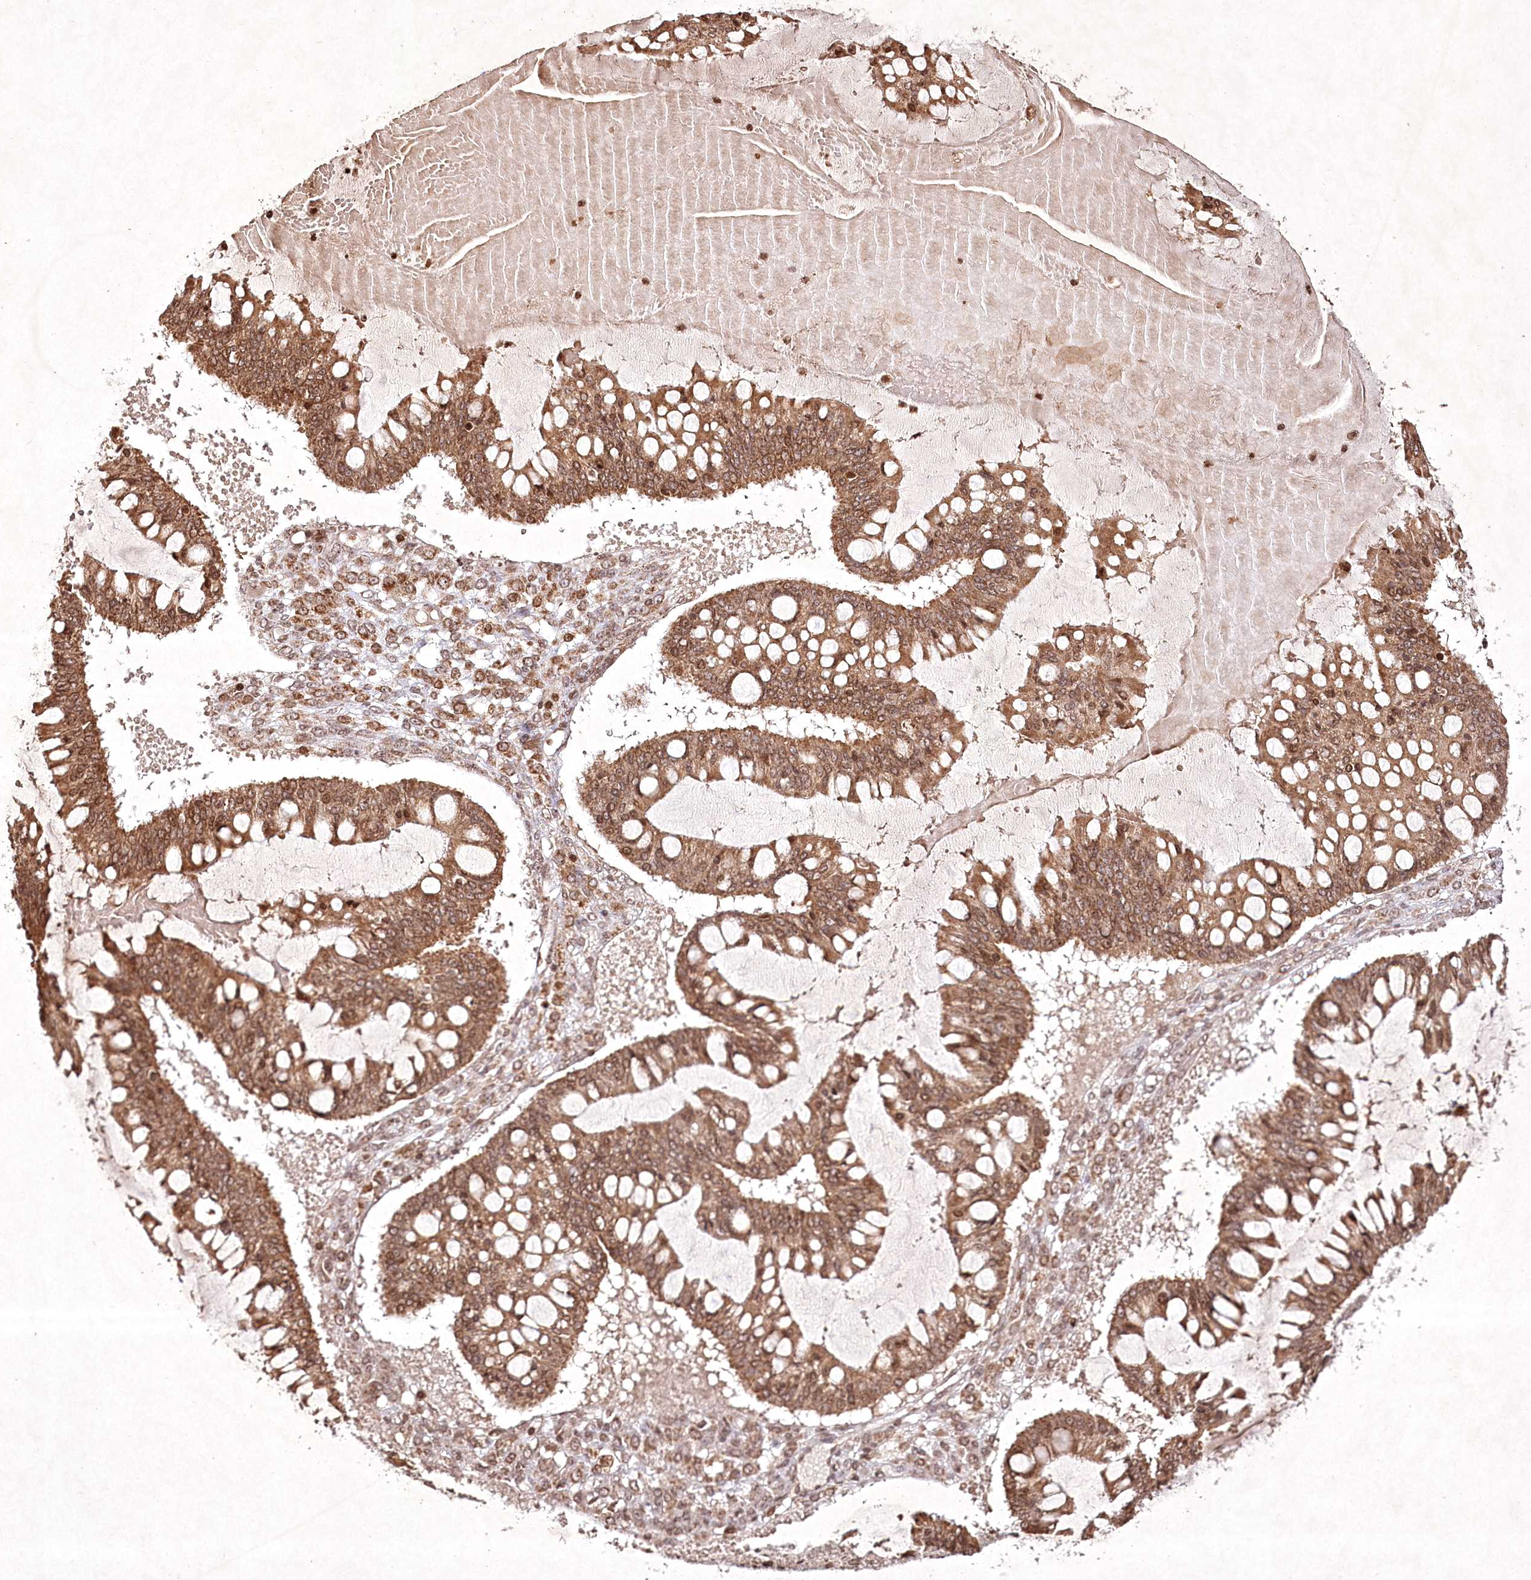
{"staining": {"intensity": "moderate", "quantity": ">75%", "location": "cytoplasmic/membranous,nuclear"}, "tissue": "ovarian cancer", "cell_type": "Tumor cells", "image_type": "cancer", "snomed": [{"axis": "morphology", "description": "Cystadenocarcinoma, mucinous, NOS"}, {"axis": "topography", "description": "Ovary"}], "caption": "This histopathology image shows immunohistochemistry staining of human ovarian cancer, with medium moderate cytoplasmic/membranous and nuclear expression in approximately >75% of tumor cells.", "gene": "CARM1", "patient": {"sex": "female", "age": 73}}